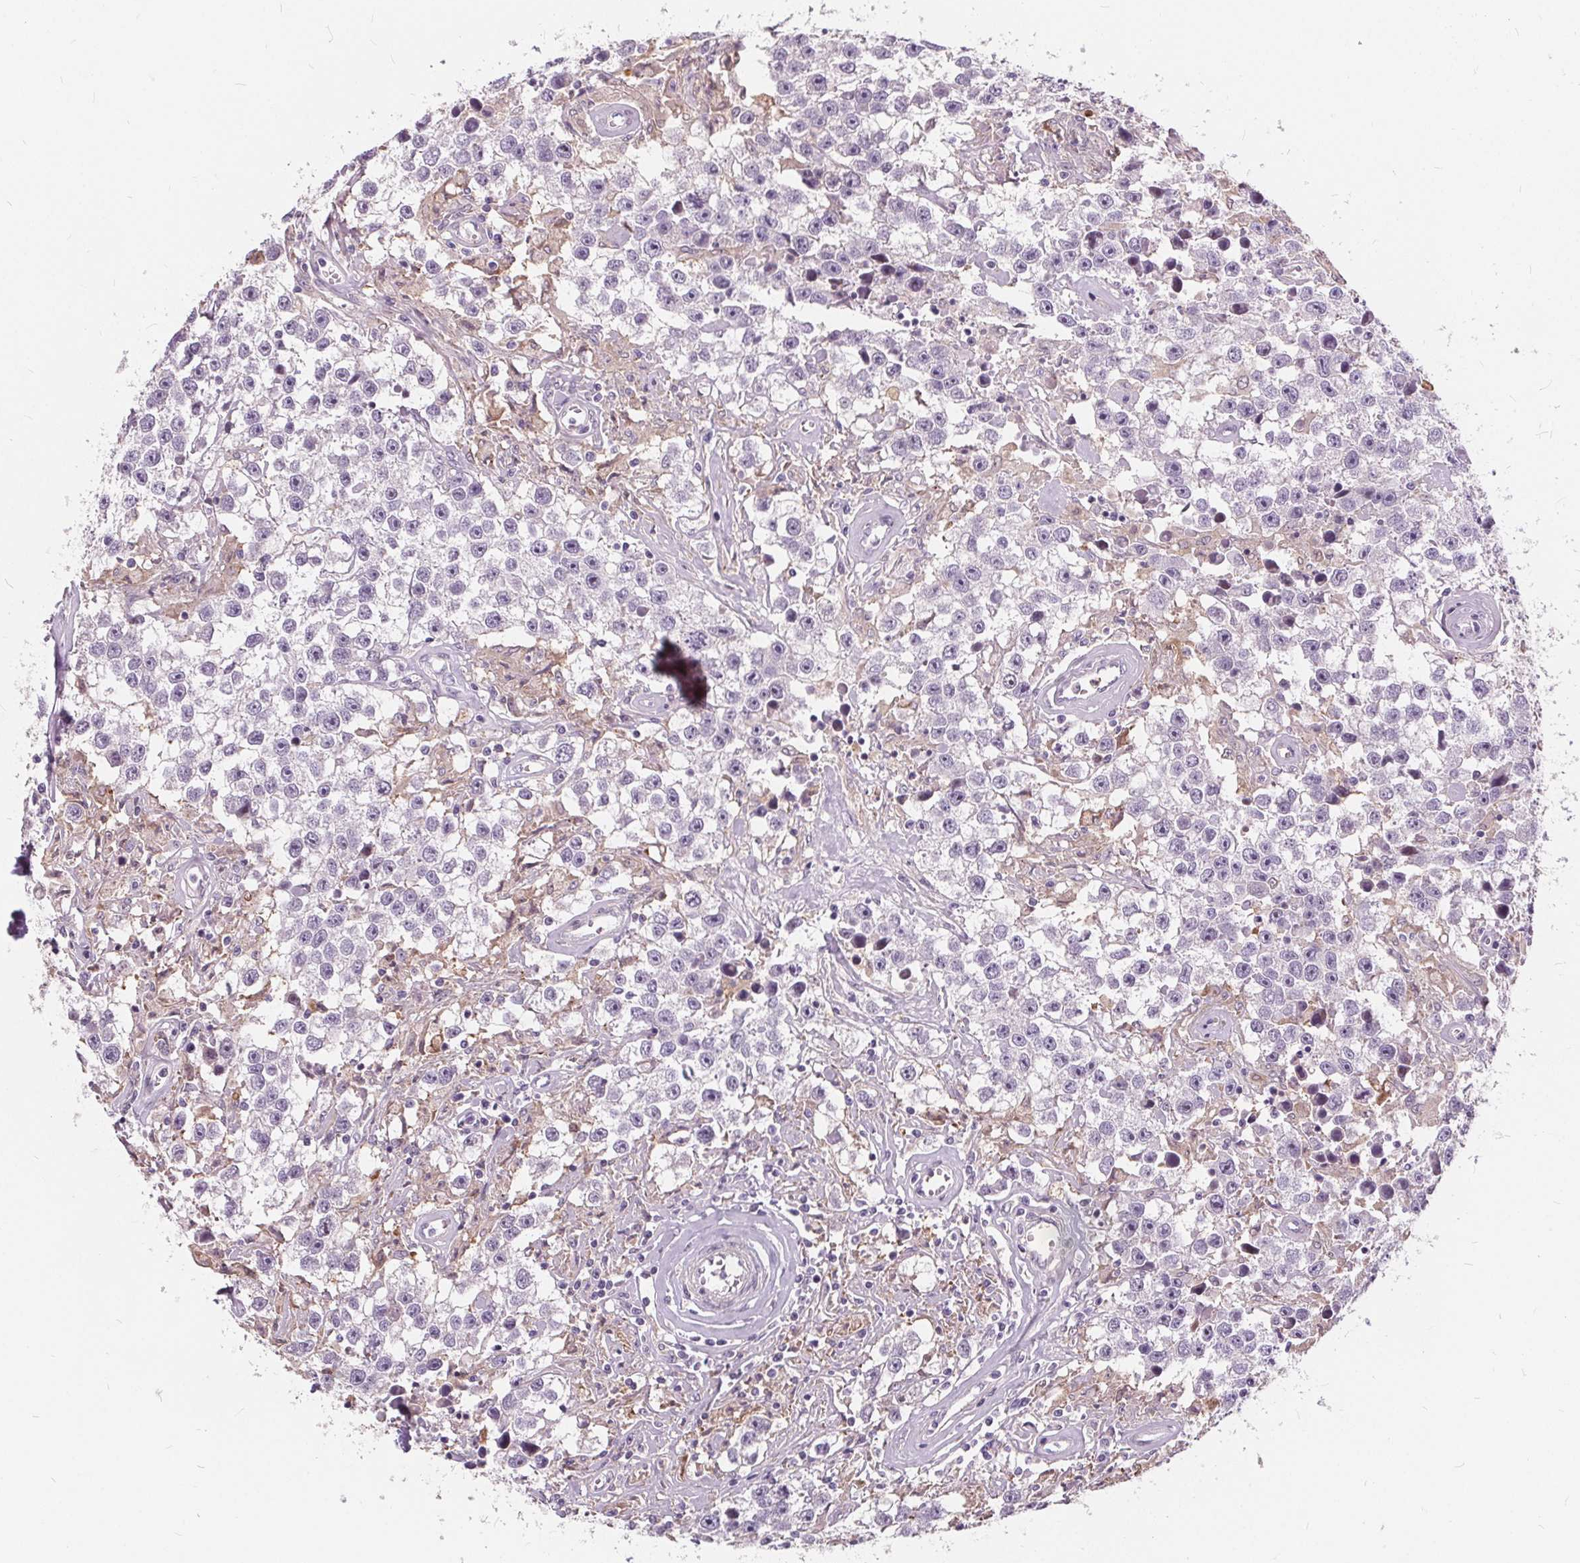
{"staining": {"intensity": "negative", "quantity": "none", "location": "none"}, "tissue": "testis cancer", "cell_type": "Tumor cells", "image_type": "cancer", "snomed": [{"axis": "morphology", "description": "Seminoma, NOS"}, {"axis": "topography", "description": "Testis"}], "caption": "Protein analysis of testis cancer displays no significant expression in tumor cells.", "gene": "HAAO", "patient": {"sex": "male", "age": 43}}